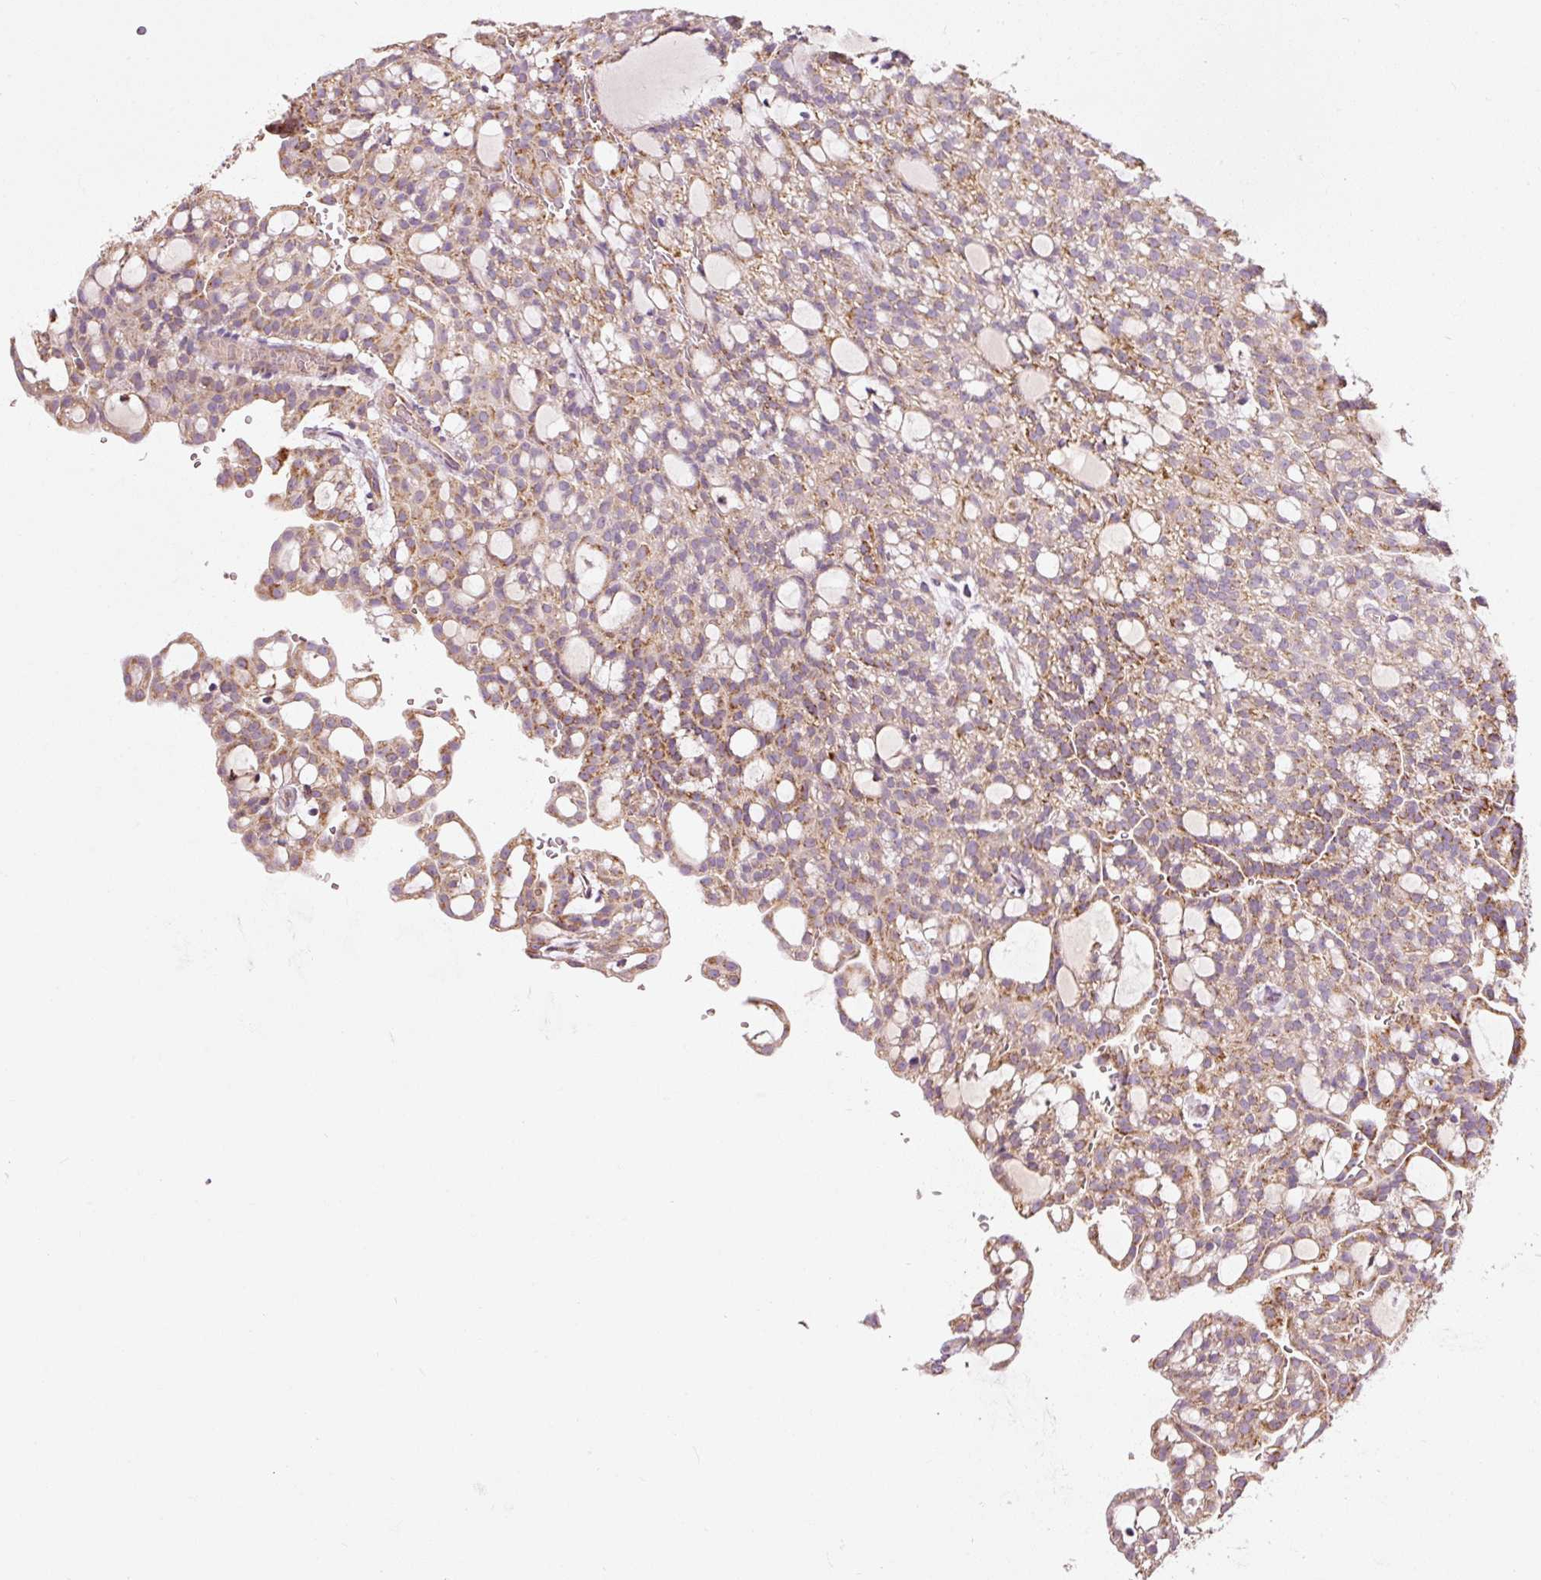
{"staining": {"intensity": "moderate", "quantity": ">75%", "location": "cytoplasmic/membranous"}, "tissue": "renal cancer", "cell_type": "Tumor cells", "image_type": "cancer", "snomed": [{"axis": "morphology", "description": "Adenocarcinoma, NOS"}, {"axis": "topography", "description": "Kidney"}], "caption": "A brown stain highlights moderate cytoplasmic/membranous positivity of a protein in renal adenocarcinoma tumor cells.", "gene": "NDUFB4", "patient": {"sex": "male", "age": 63}}